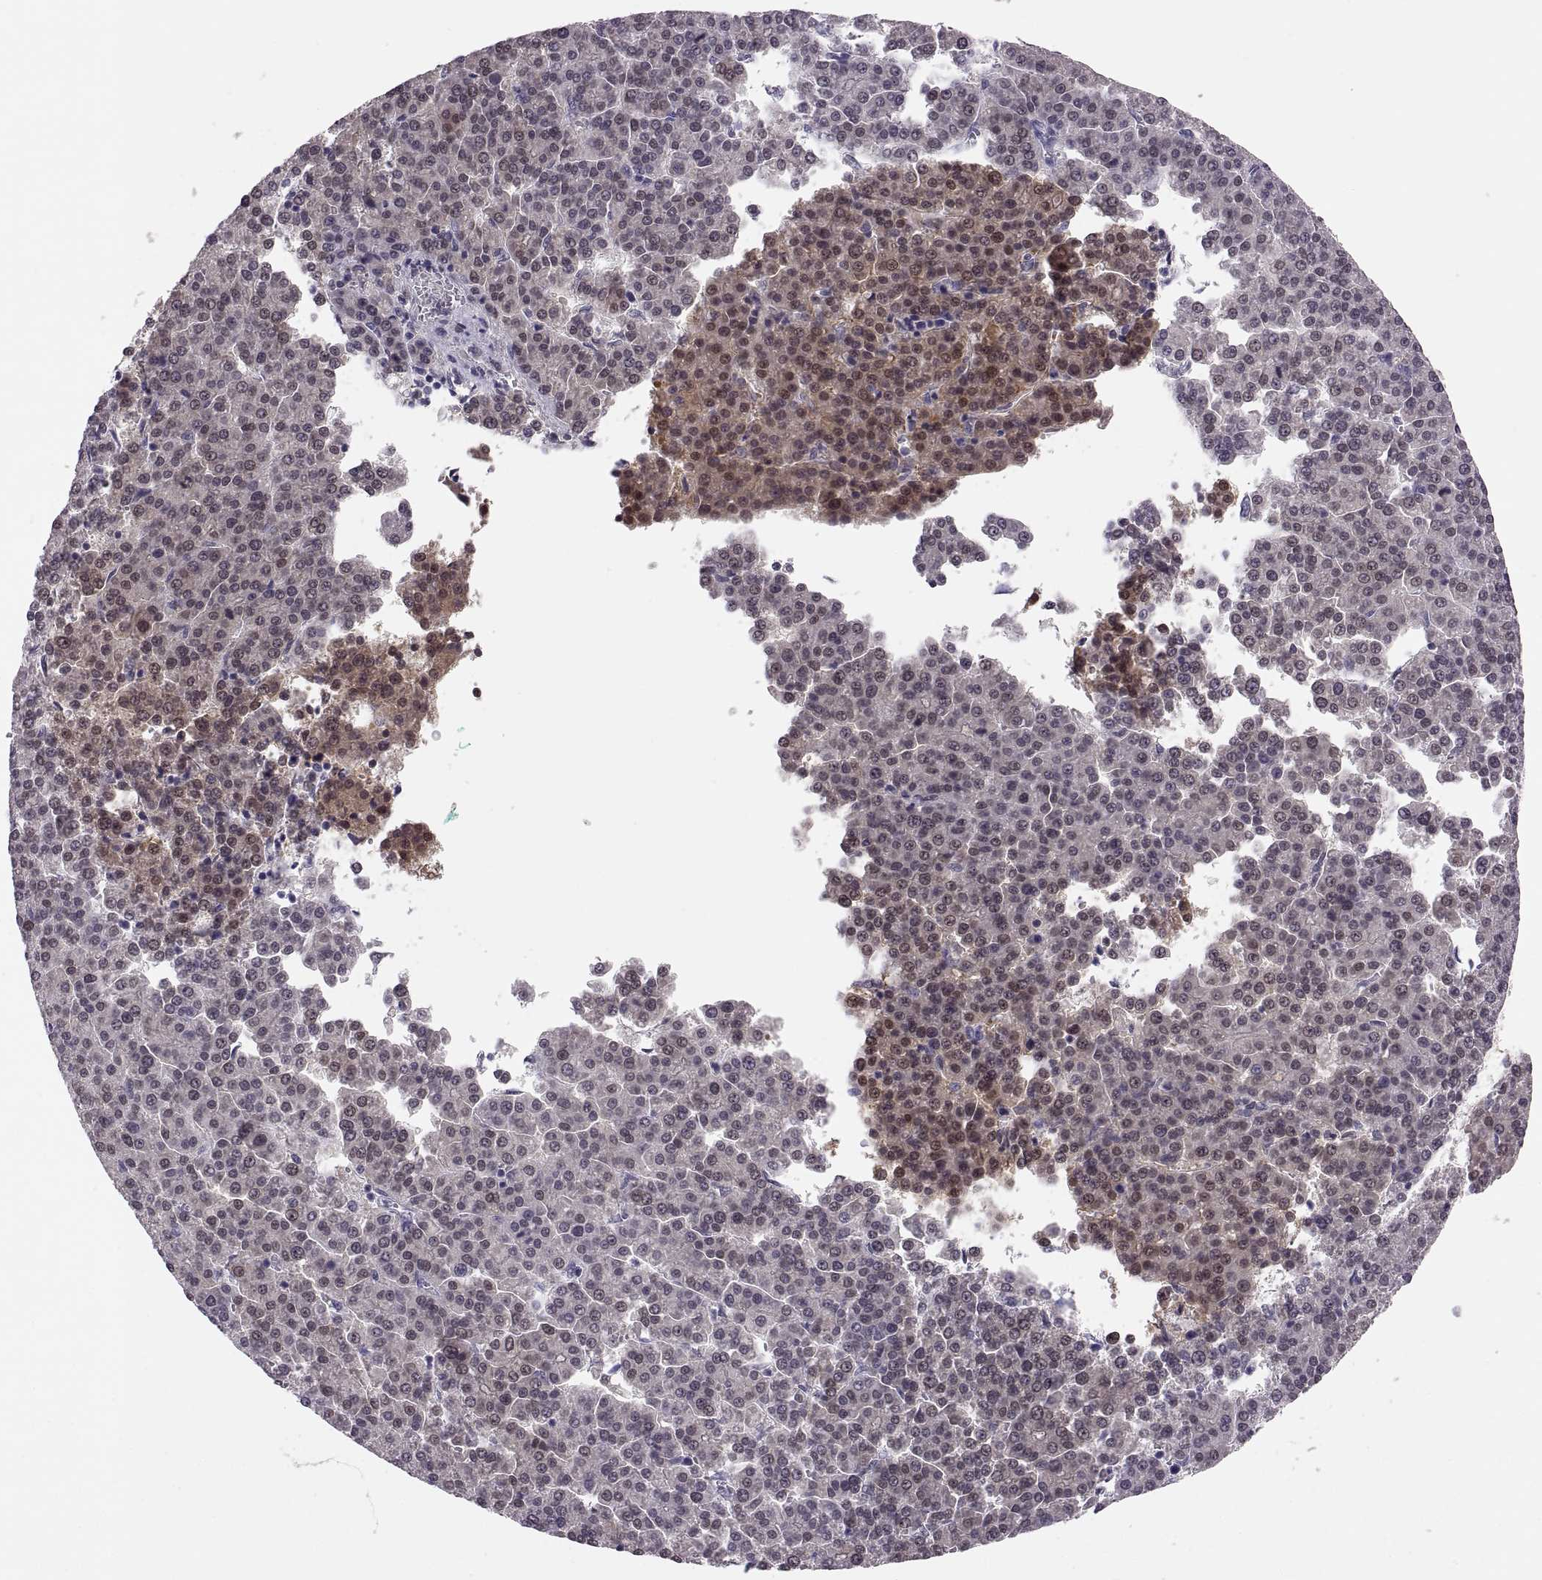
{"staining": {"intensity": "moderate", "quantity": "25%-75%", "location": "nuclear"}, "tissue": "liver cancer", "cell_type": "Tumor cells", "image_type": "cancer", "snomed": [{"axis": "morphology", "description": "Carcinoma, Hepatocellular, NOS"}, {"axis": "topography", "description": "Liver"}], "caption": "Immunohistochemical staining of human liver hepatocellular carcinoma exhibits medium levels of moderate nuclear protein staining in approximately 25%-75% of tumor cells. Using DAB (brown) and hematoxylin (blue) stains, captured at high magnification using brightfield microscopy.", "gene": "ADH6", "patient": {"sex": "female", "age": 58}}